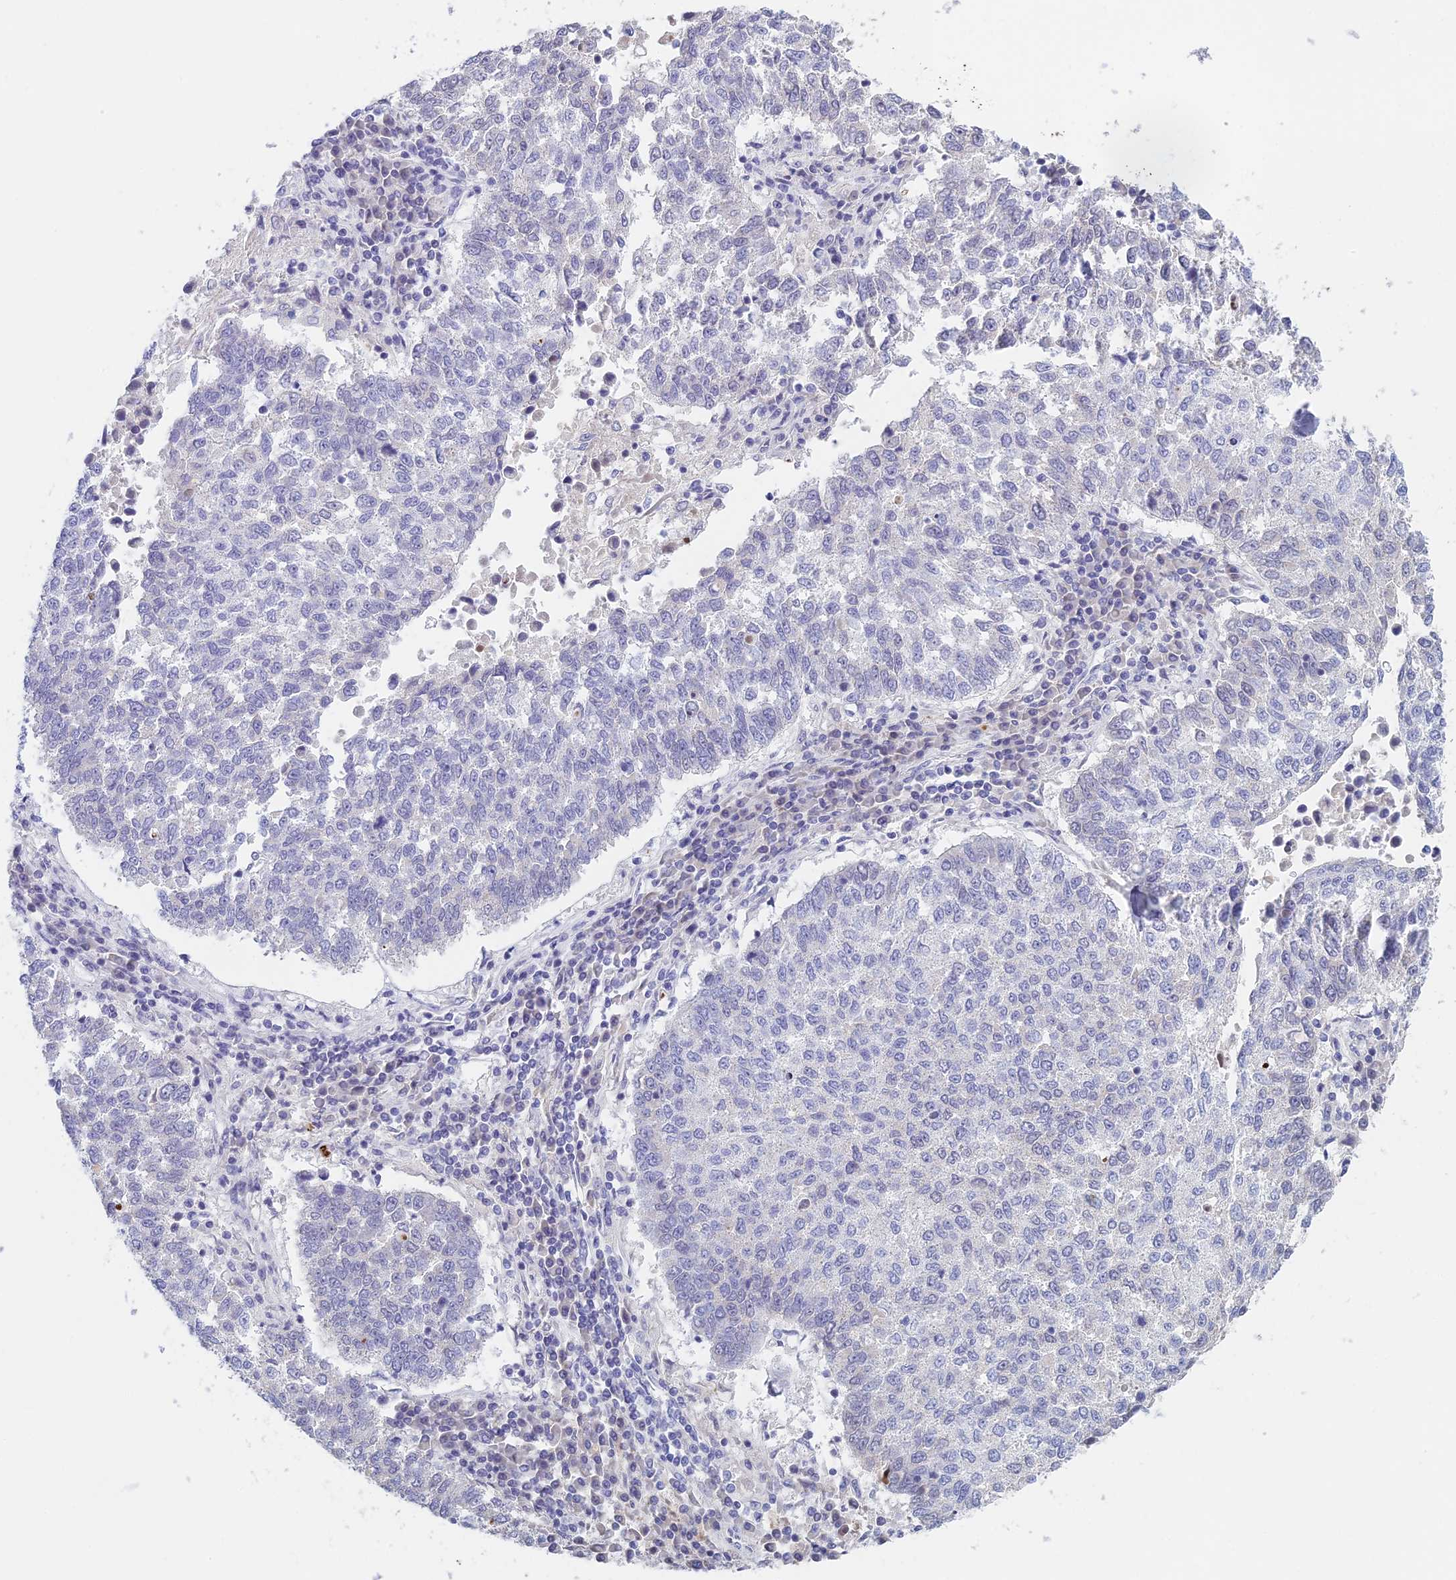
{"staining": {"intensity": "negative", "quantity": "none", "location": "none"}, "tissue": "lung cancer", "cell_type": "Tumor cells", "image_type": "cancer", "snomed": [{"axis": "morphology", "description": "Squamous cell carcinoma, NOS"}, {"axis": "topography", "description": "Lung"}], "caption": "The micrograph shows no significant positivity in tumor cells of lung squamous cell carcinoma.", "gene": "REXO5", "patient": {"sex": "male", "age": 73}}